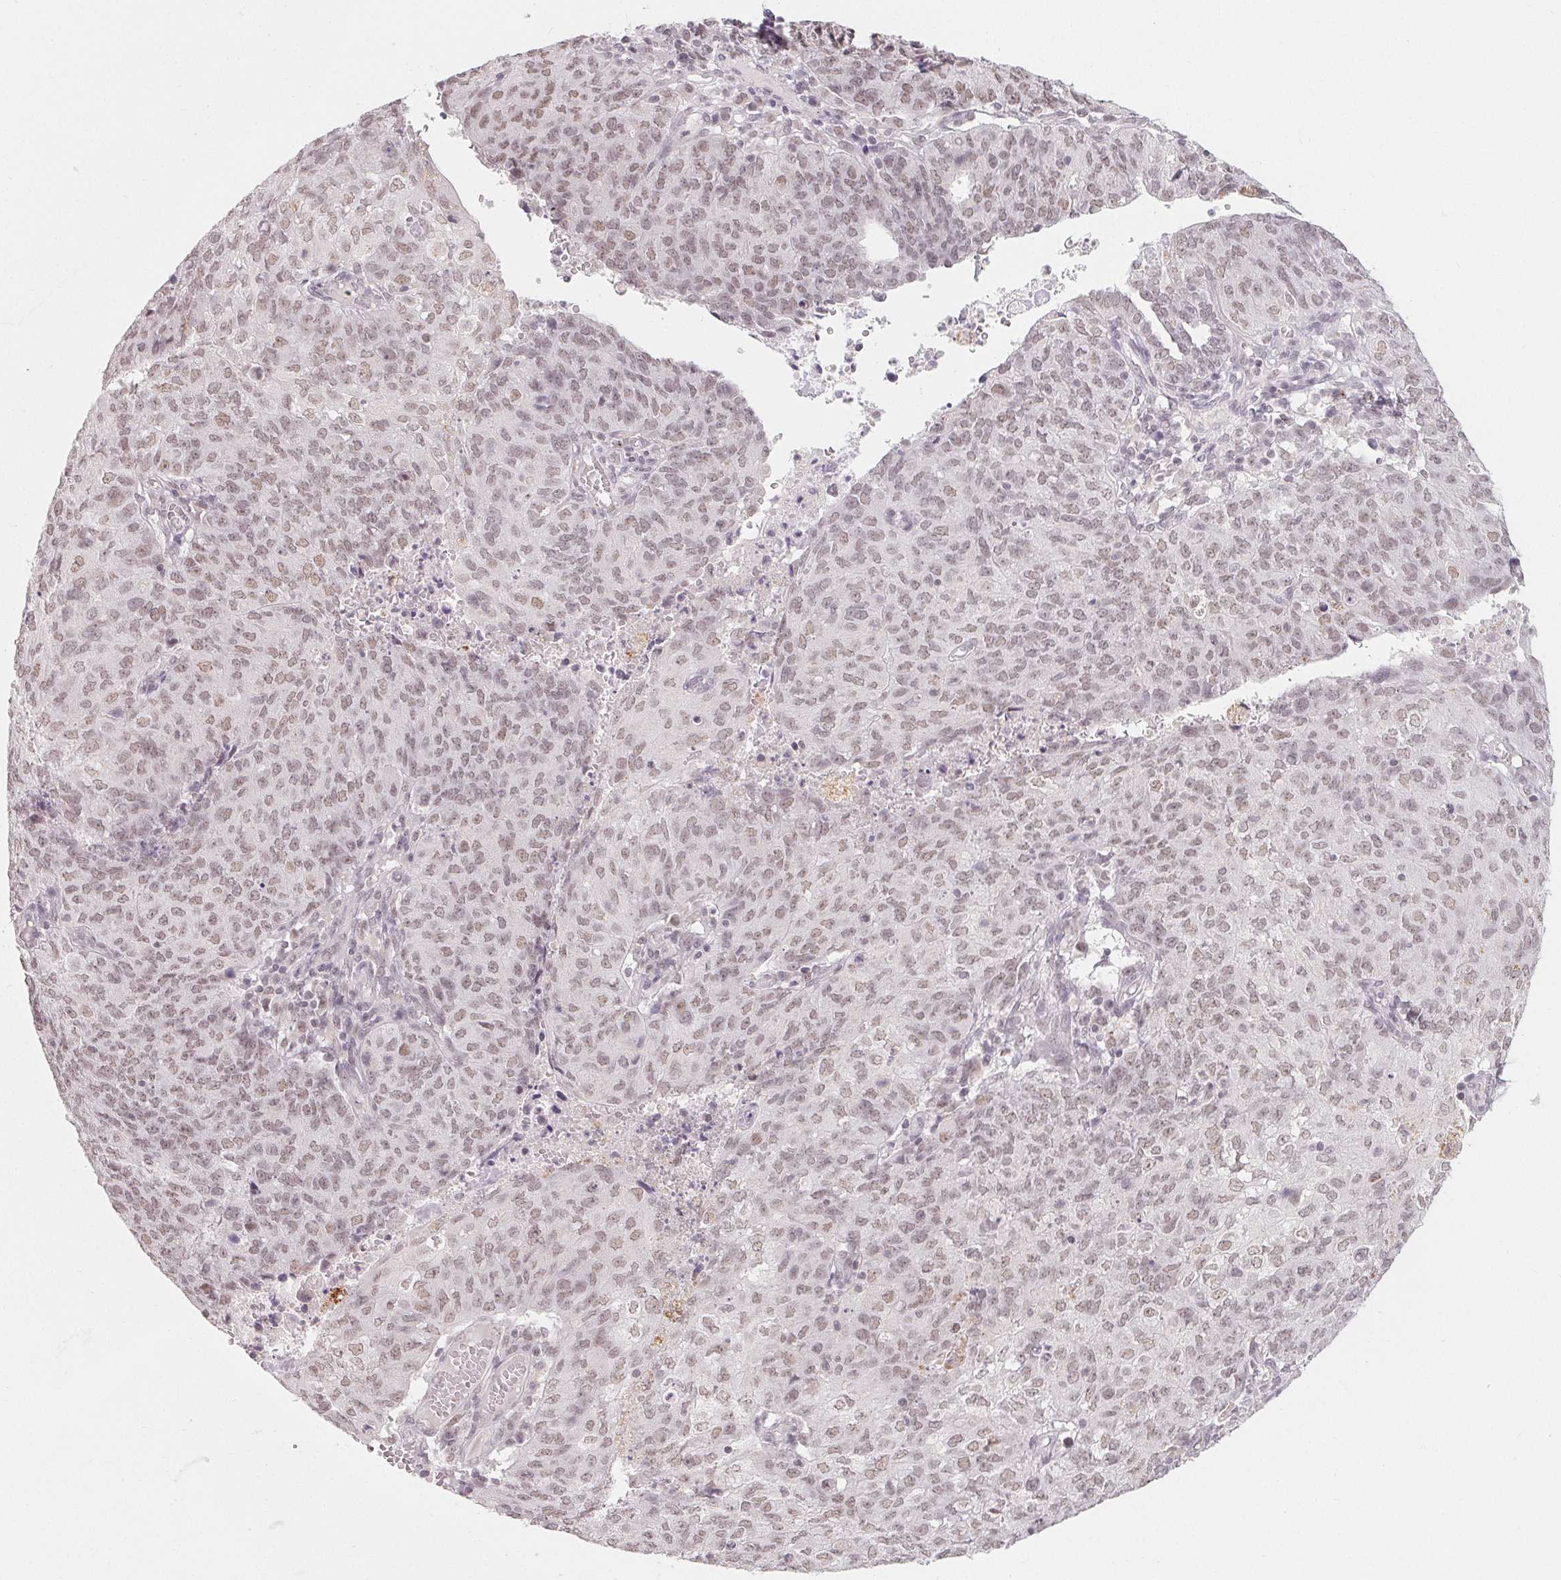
{"staining": {"intensity": "weak", "quantity": ">75%", "location": "nuclear"}, "tissue": "endometrial cancer", "cell_type": "Tumor cells", "image_type": "cancer", "snomed": [{"axis": "morphology", "description": "Adenocarcinoma, NOS"}, {"axis": "topography", "description": "Endometrium"}], "caption": "Tumor cells show low levels of weak nuclear staining in about >75% of cells in endometrial adenocarcinoma.", "gene": "NXF3", "patient": {"sex": "female", "age": 82}}